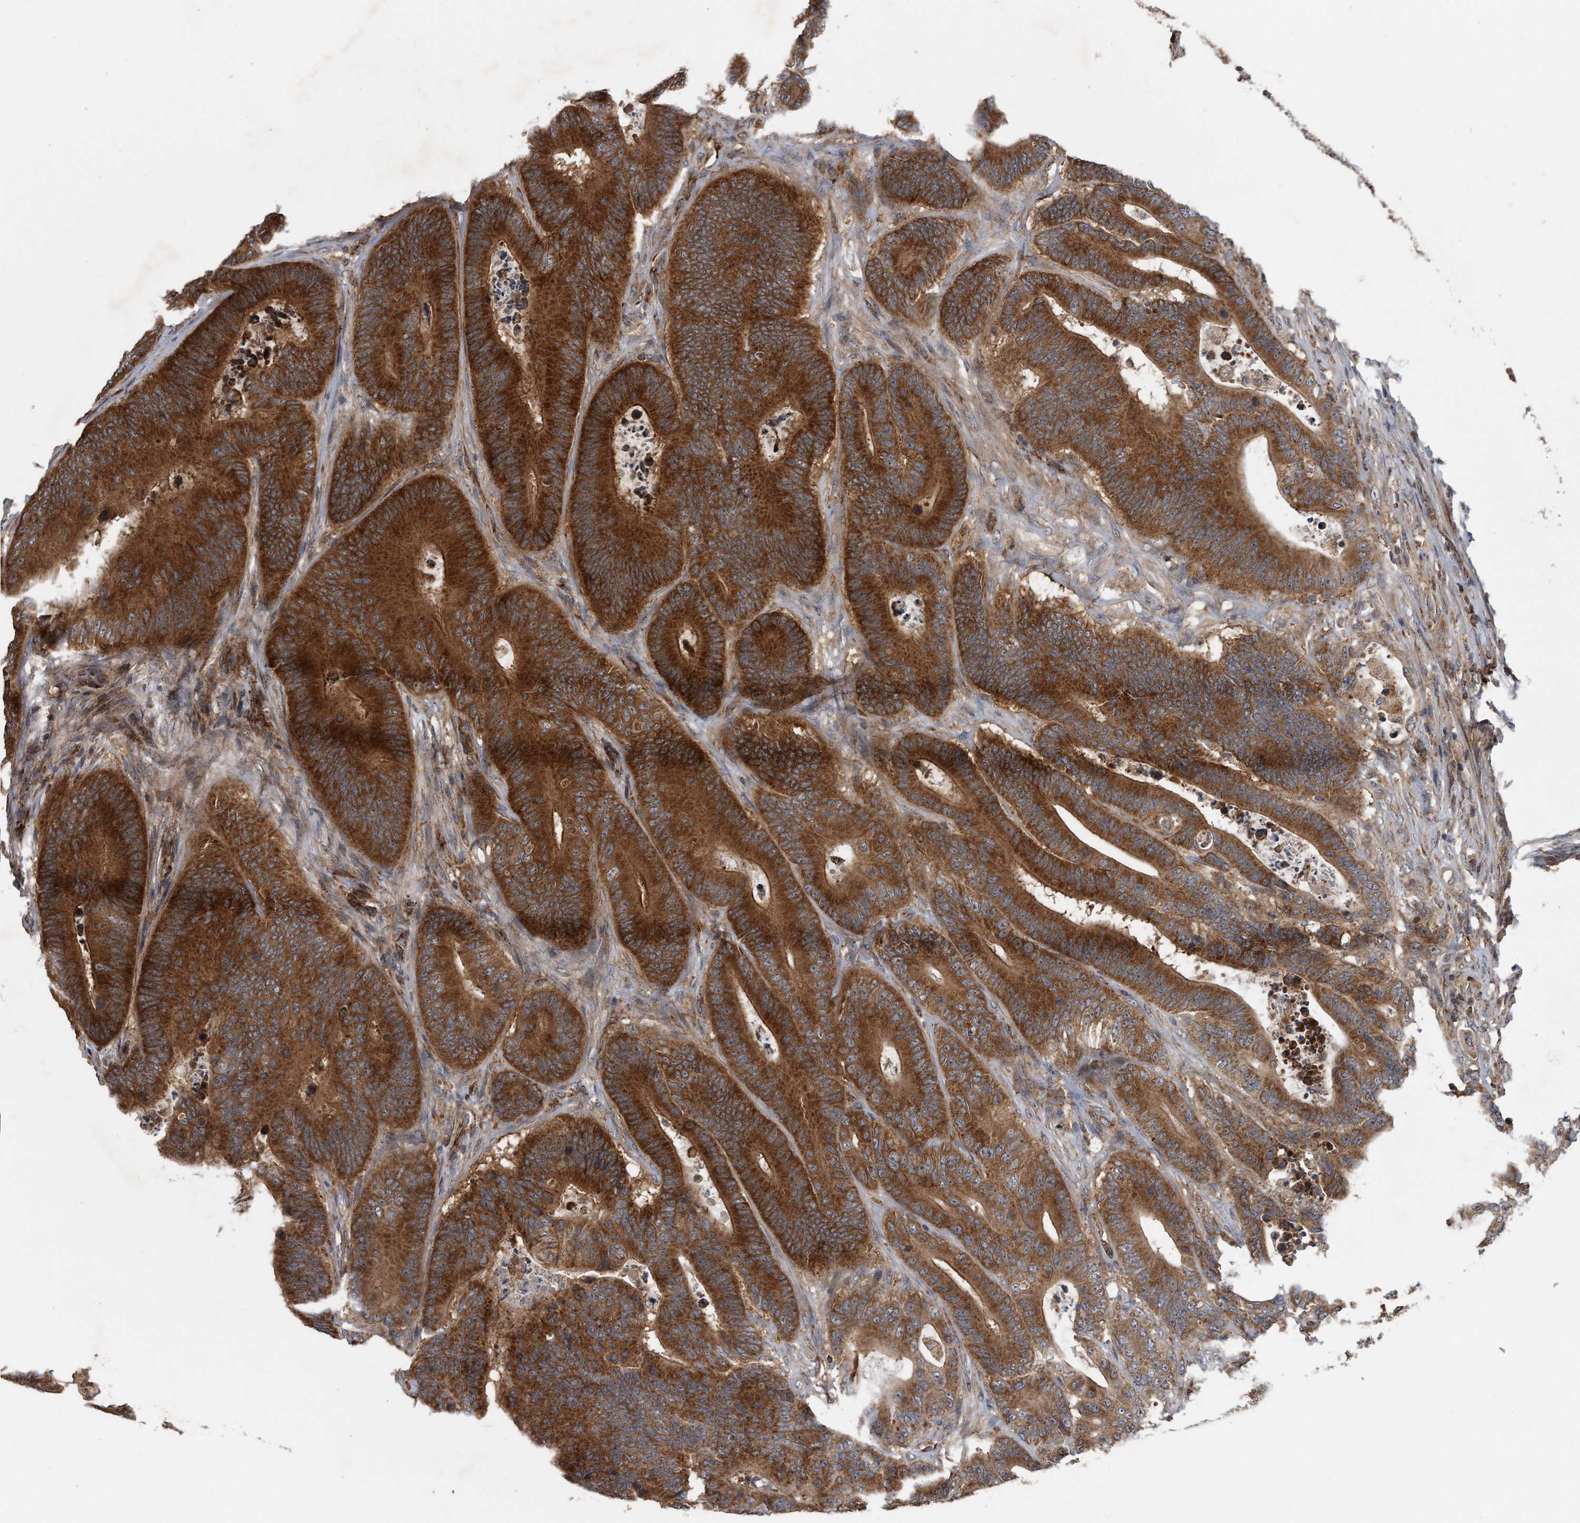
{"staining": {"intensity": "strong", "quantity": ">75%", "location": "cytoplasmic/membranous"}, "tissue": "colorectal cancer", "cell_type": "Tumor cells", "image_type": "cancer", "snomed": [{"axis": "morphology", "description": "Adenocarcinoma, NOS"}, {"axis": "topography", "description": "Colon"}], "caption": "Immunohistochemistry (IHC) (DAB) staining of human colorectal cancer shows strong cytoplasmic/membranous protein expression in about >75% of tumor cells.", "gene": "ALPK2", "patient": {"sex": "male", "age": 83}}